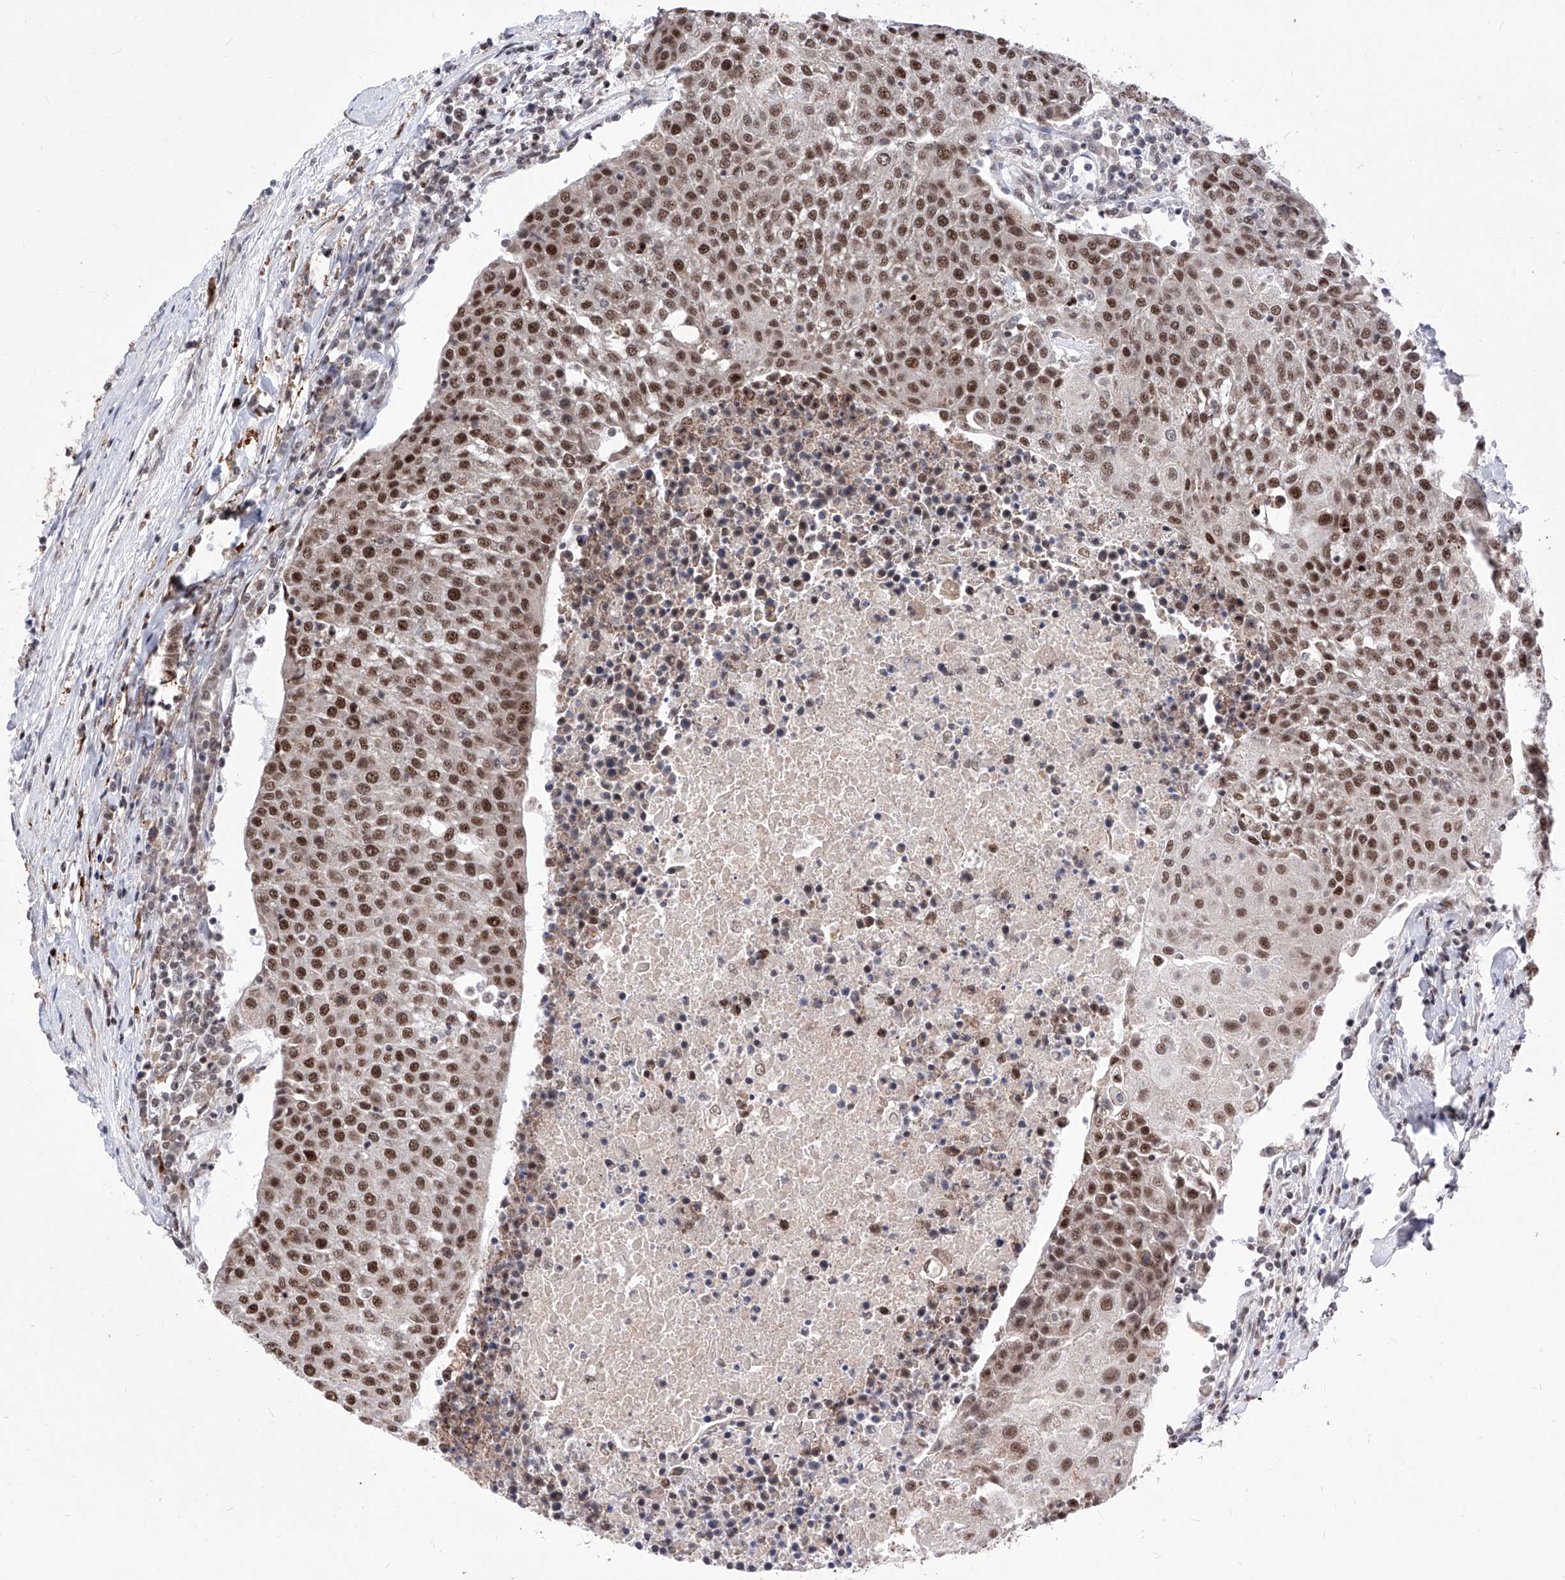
{"staining": {"intensity": "strong", "quantity": ">75%", "location": "nuclear"}, "tissue": "urothelial cancer", "cell_type": "Tumor cells", "image_type": "cancer", "snomed": [{"axis": "morphology", "description": "Urothelial carcinoma, High grade"}, {"axis": "topography", "description": "Urinary bladder"}], "caption": "An image showing strong nuclear expression in about >75% of tumor cells in urothelial carcinoma (high-grade), as visualized by brown immunohistochemical staining.", "gene": "PHF5A", "patient": {"sex": "female", "age": 85}}